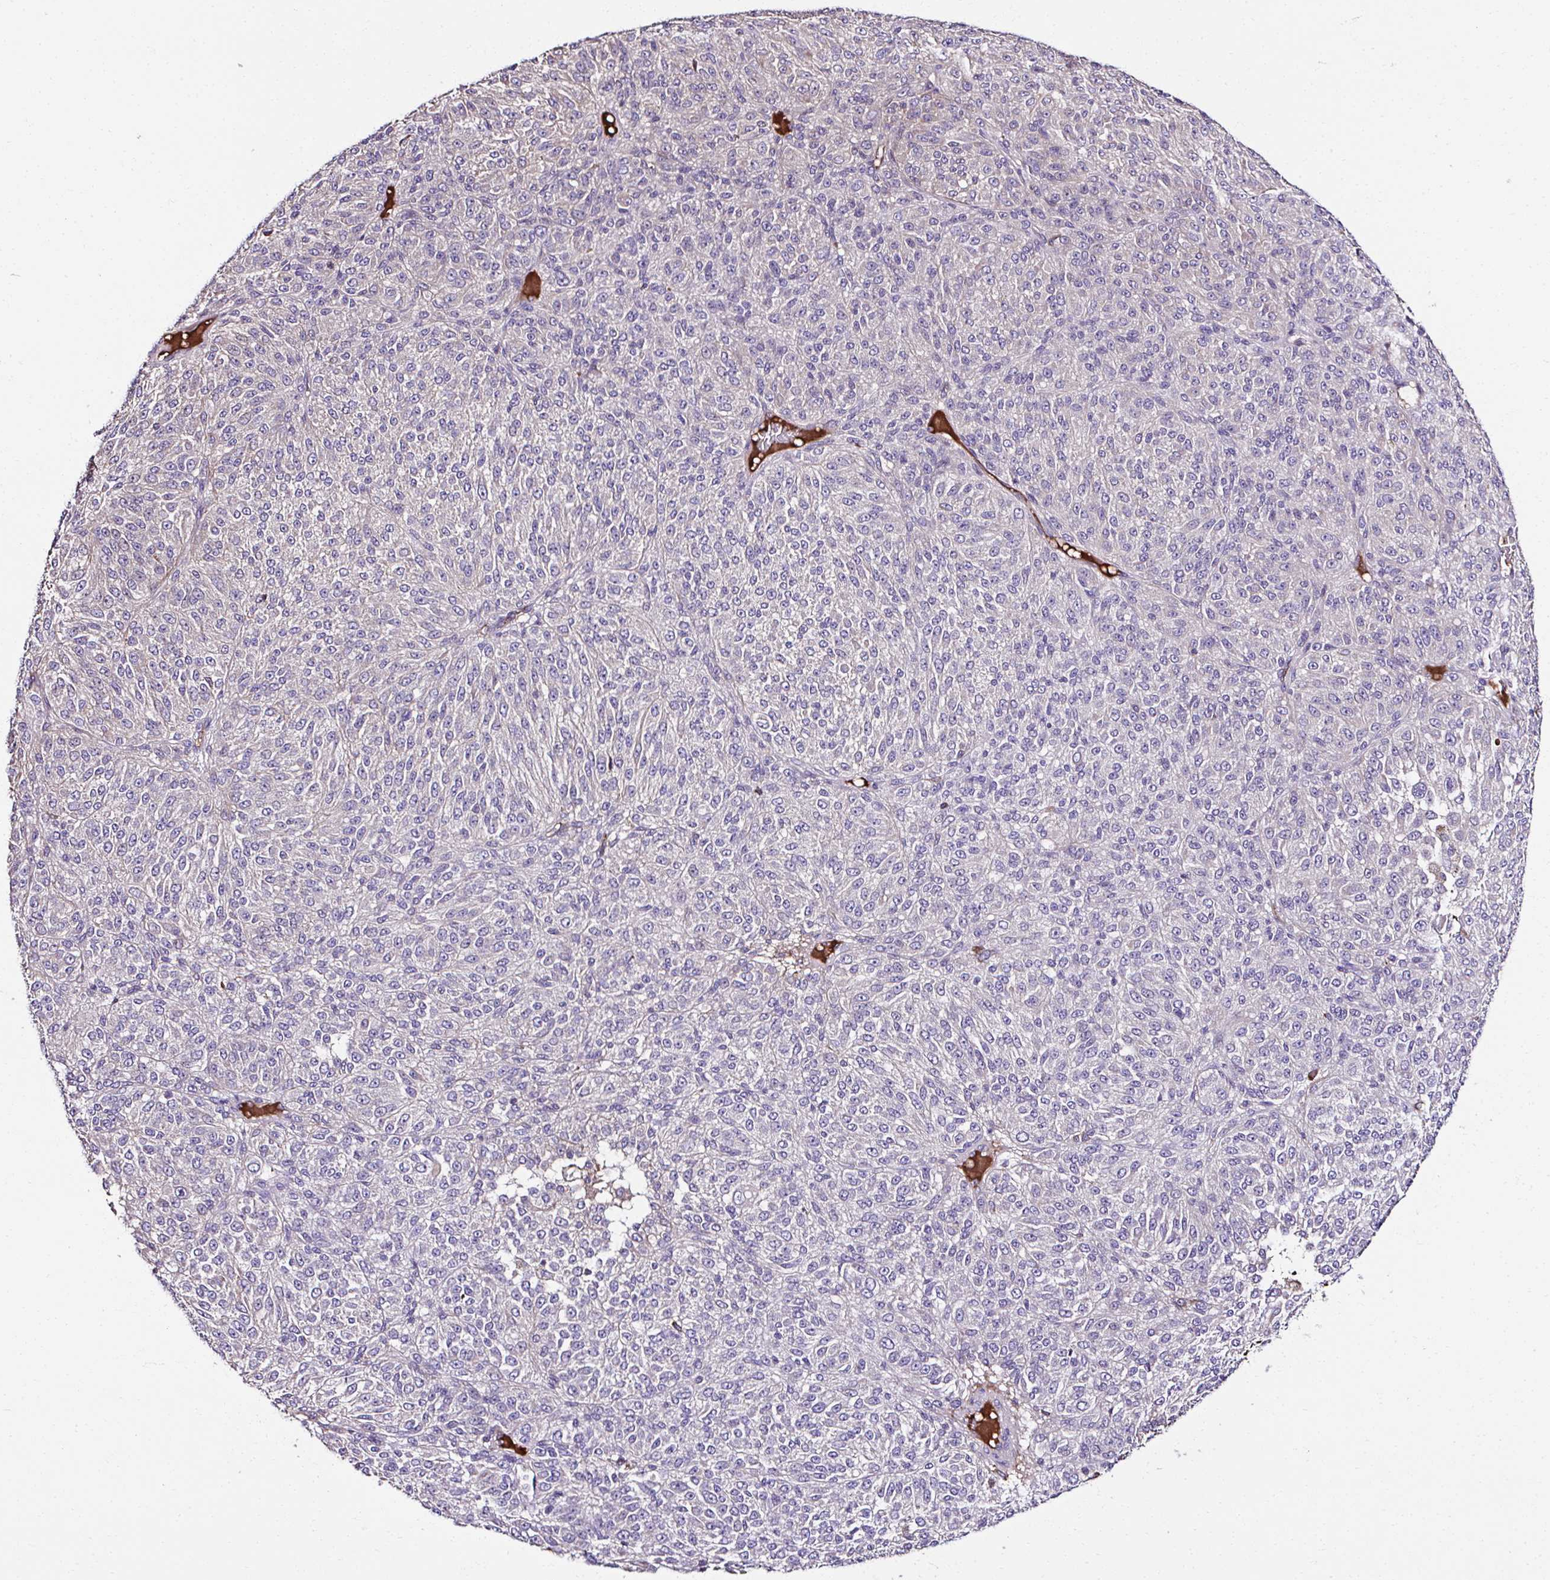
{"staining": {"intensity": "negative", "quantity": "none", "location": "none"}, "tissue": "melanoma", "cell_type": "Tumor cells", "image_type": "cancer", "snomed": [{"axis": "morphology", "description": "Malignant melanoma, Metastatic site"}, {"axis": "topography", "description": "Brain"}], "caption": "Tumor cells show no significant protein positivity in melanoma. Nuclei are stained in blue.", "gene": "CCDC85C", "patient": {"sex": "female", "age": 56}}